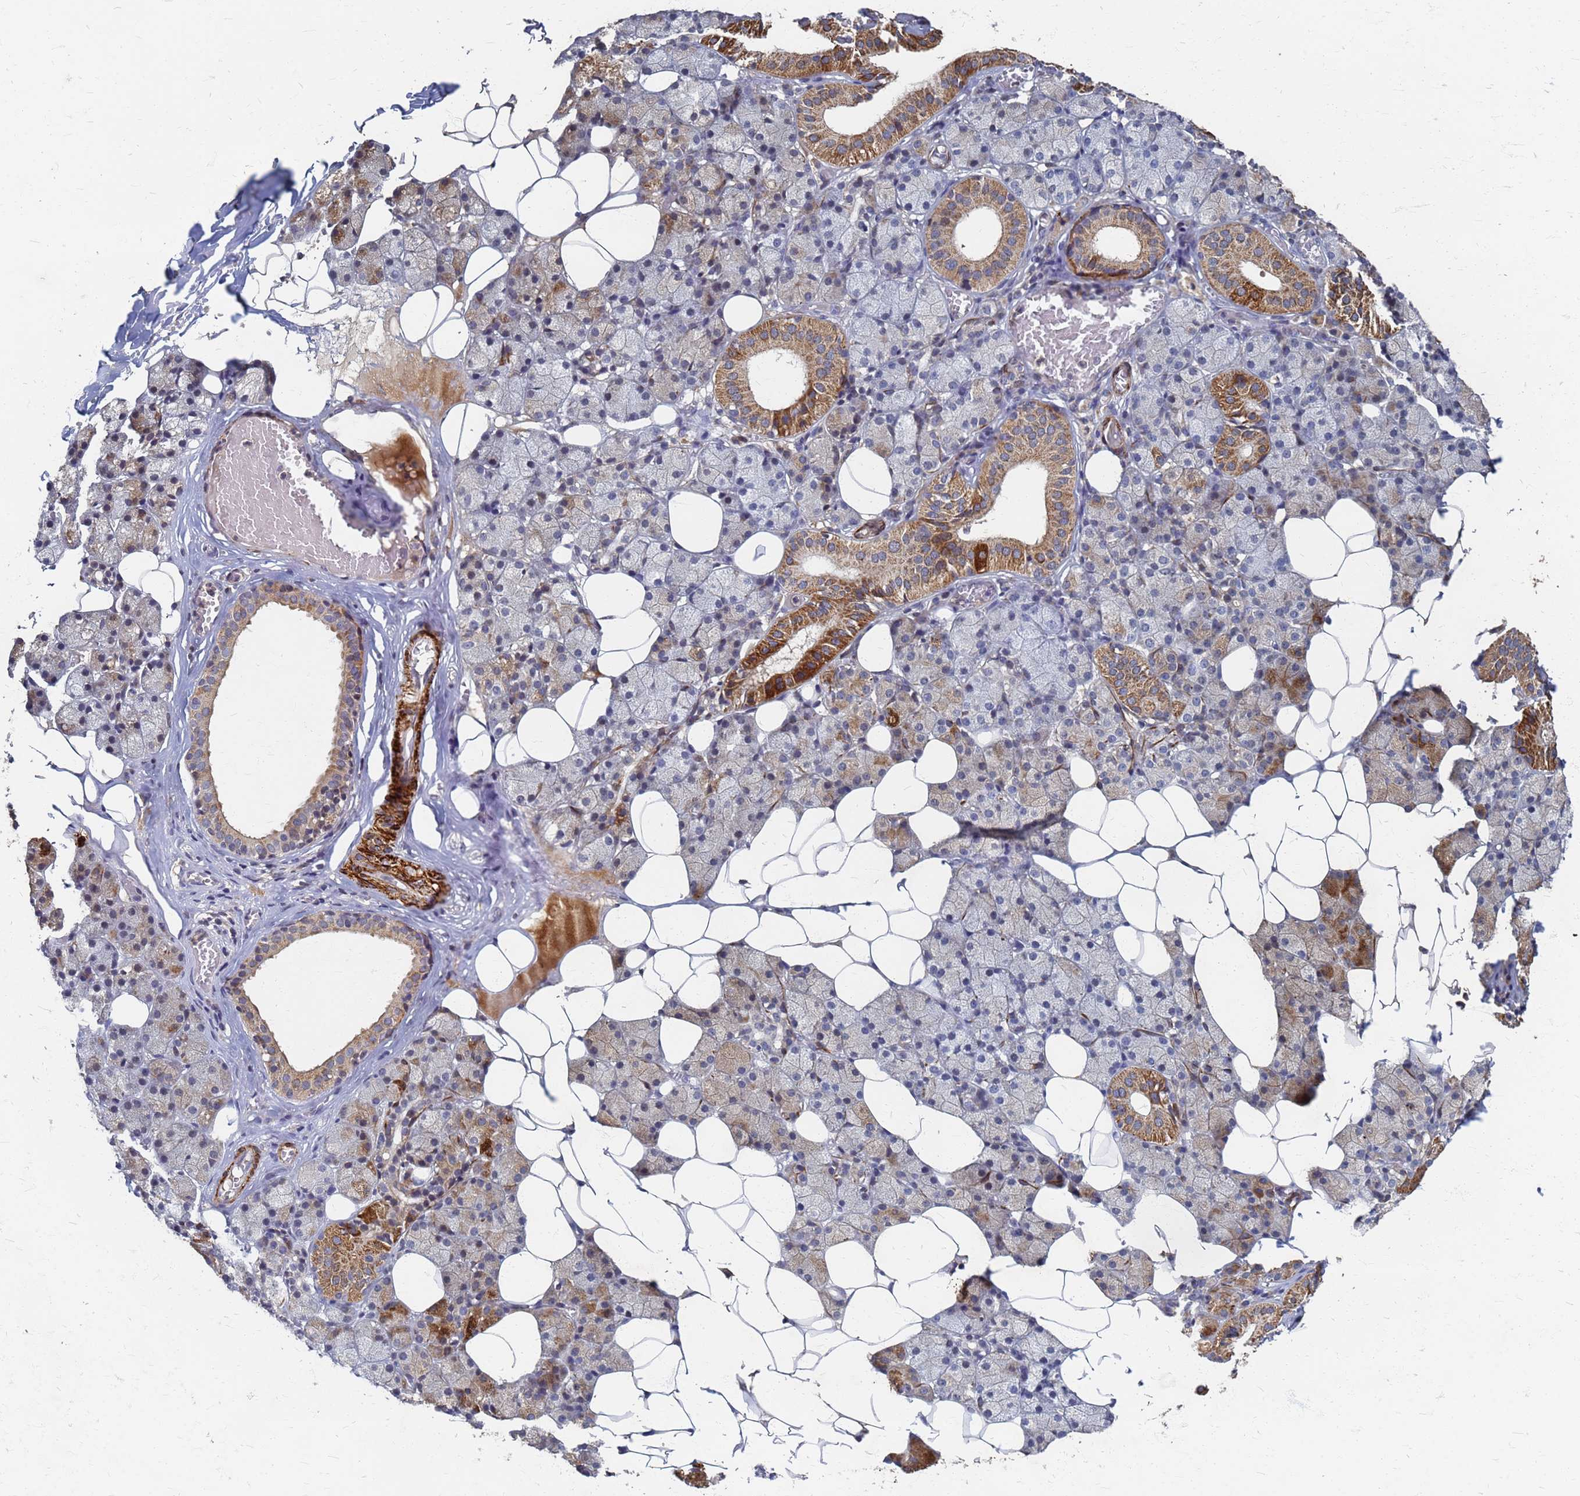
{"staining": {"intensity": "strong", "quantity": "25%-75%", "location": "cytoplasmic/membranous"}, "tissue": "salivary gland", "cell_type": "Glandular cells", "image_type": "normal", "snomed": [{"axis": "morphology", "description": "Normal tissue, NOS"}, {"axis": "topography", "description": "Salivary gland"}], "caption": "Immunohistochemistry histopathology image of benign human salivary gland stained for a protein (brown), which demonstrates high levels of strong cytoplasmic/membranous staining in approximately 25%-75% of glandular cells.", "gene": "ATPAF1", "patient": {"sex": "female", "age": 33}}